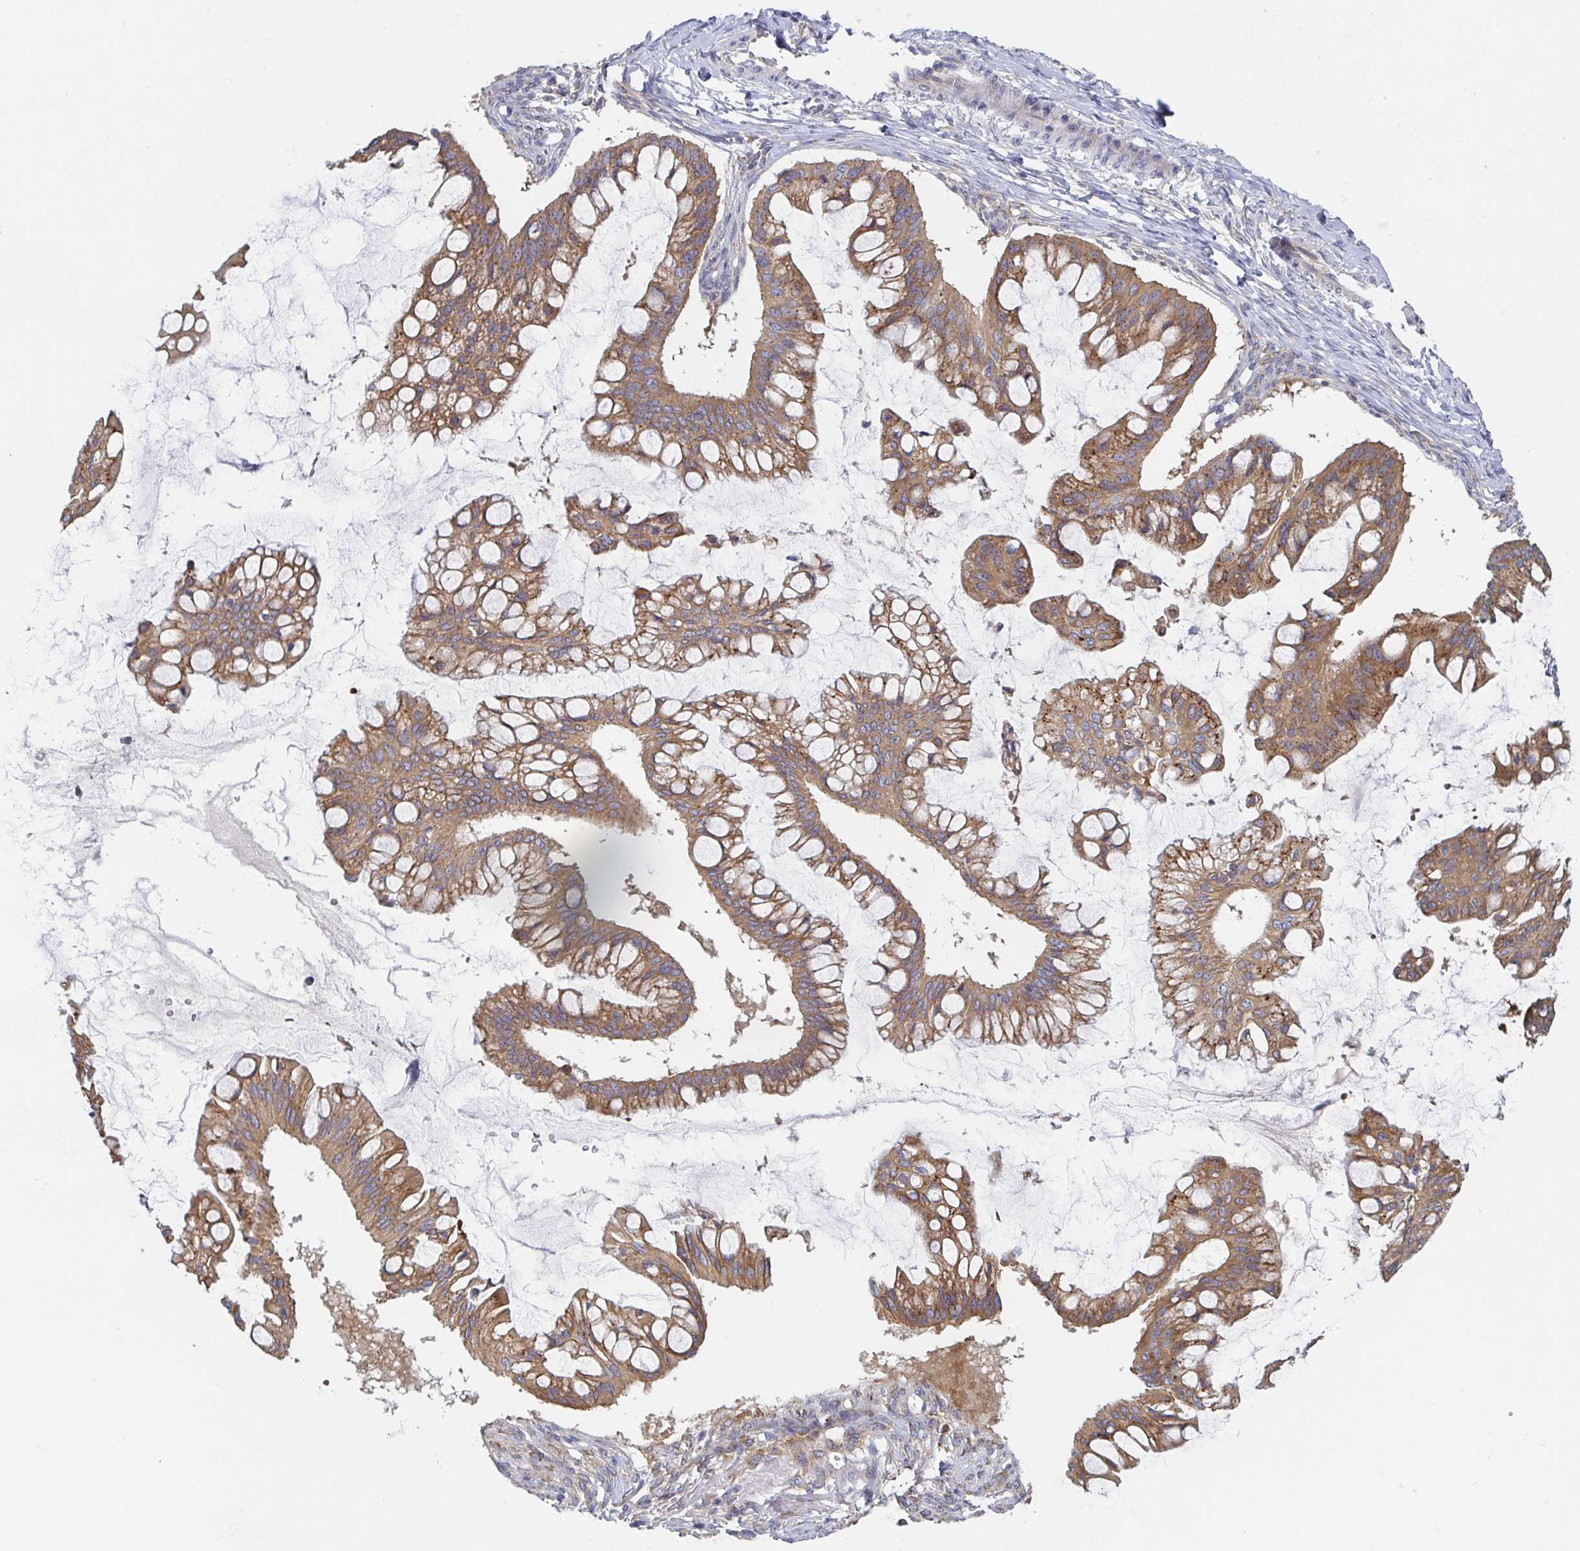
{"staining": {"intensity": "moderate", "quantity": ">75%", "location": "cytoplasmic/membranous"}, "tissue": "ovarian cancer", "cell_type": "Tumor cells", "image_type": "cancer", "snomed": [{"axis": "morphology", "description": "Cystadenocarcinoma, mucinous, NOS"}, {"axis": "topography", "description": "Ovary"}], "caption": "Immunohistochemistry (IHC) photomicrograph of human ovarian cancer (mucinous cystadenocarcinoma) stained for a protein (brown), which demonstrates medium levels of moderate cytoplasmic/membranous expression in about >75% of tumor cells.", "gene": "TUFT1", "patient": {"sex": "female", "age": 73}}